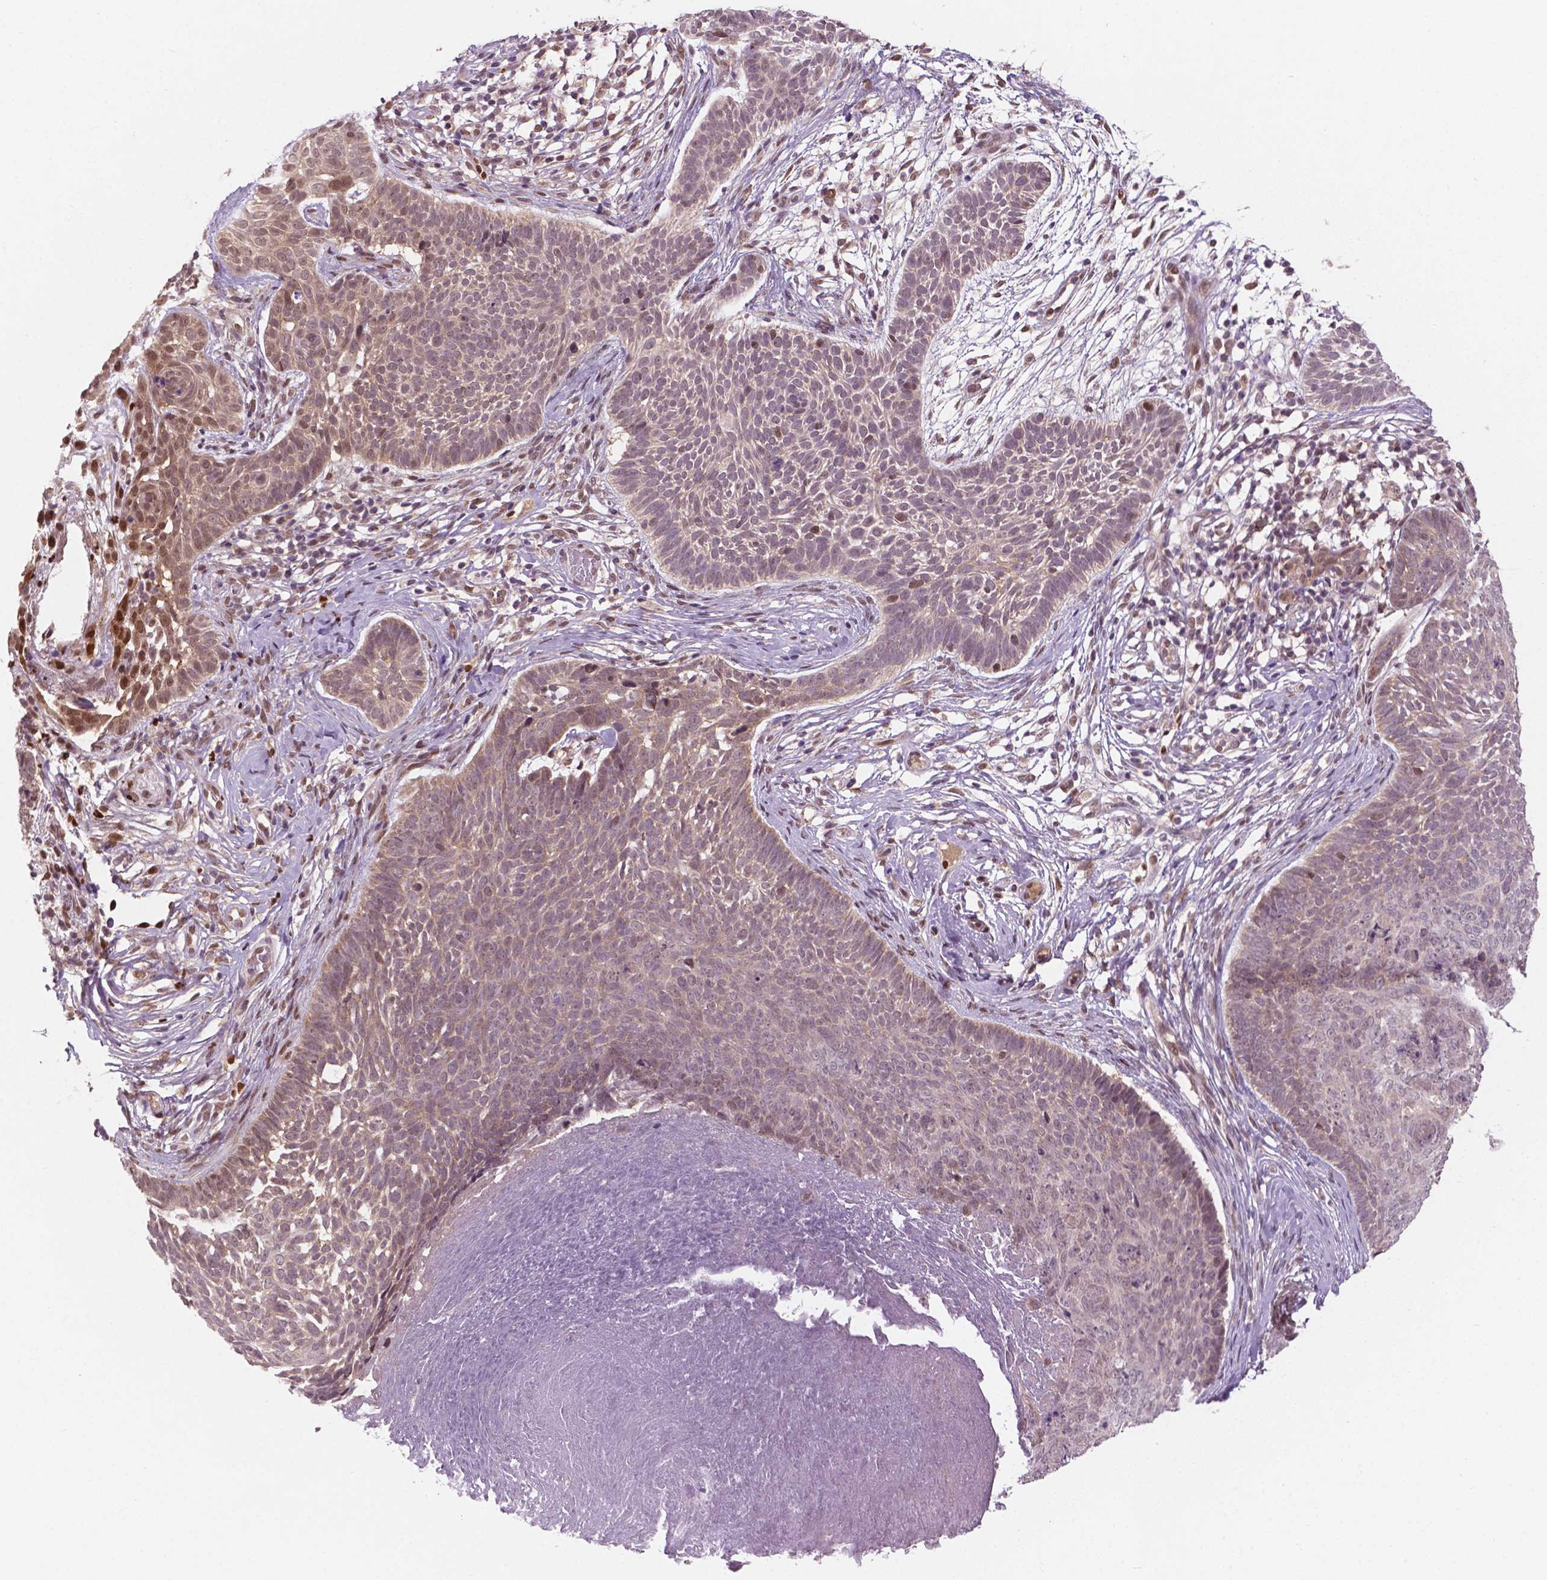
{"staining": {"intensity": "negative", "quantity": "none", "location": "none"}, "tissue": "skin cancer", "cell_type": "Tumor cells", "image_type": "cancer", "snomed": [{"axis": "morphology", "description": "Basal cell carcinoma"}, {"axis": "topography", "description": "Skin"}], "caption": "DAB immunohistochemical staining of skin basal cell carcinoma demonstrates no significant positivity in tumor cells.", "gene": "NFAT5", "patient": {"sex": "male", "age": 85}}